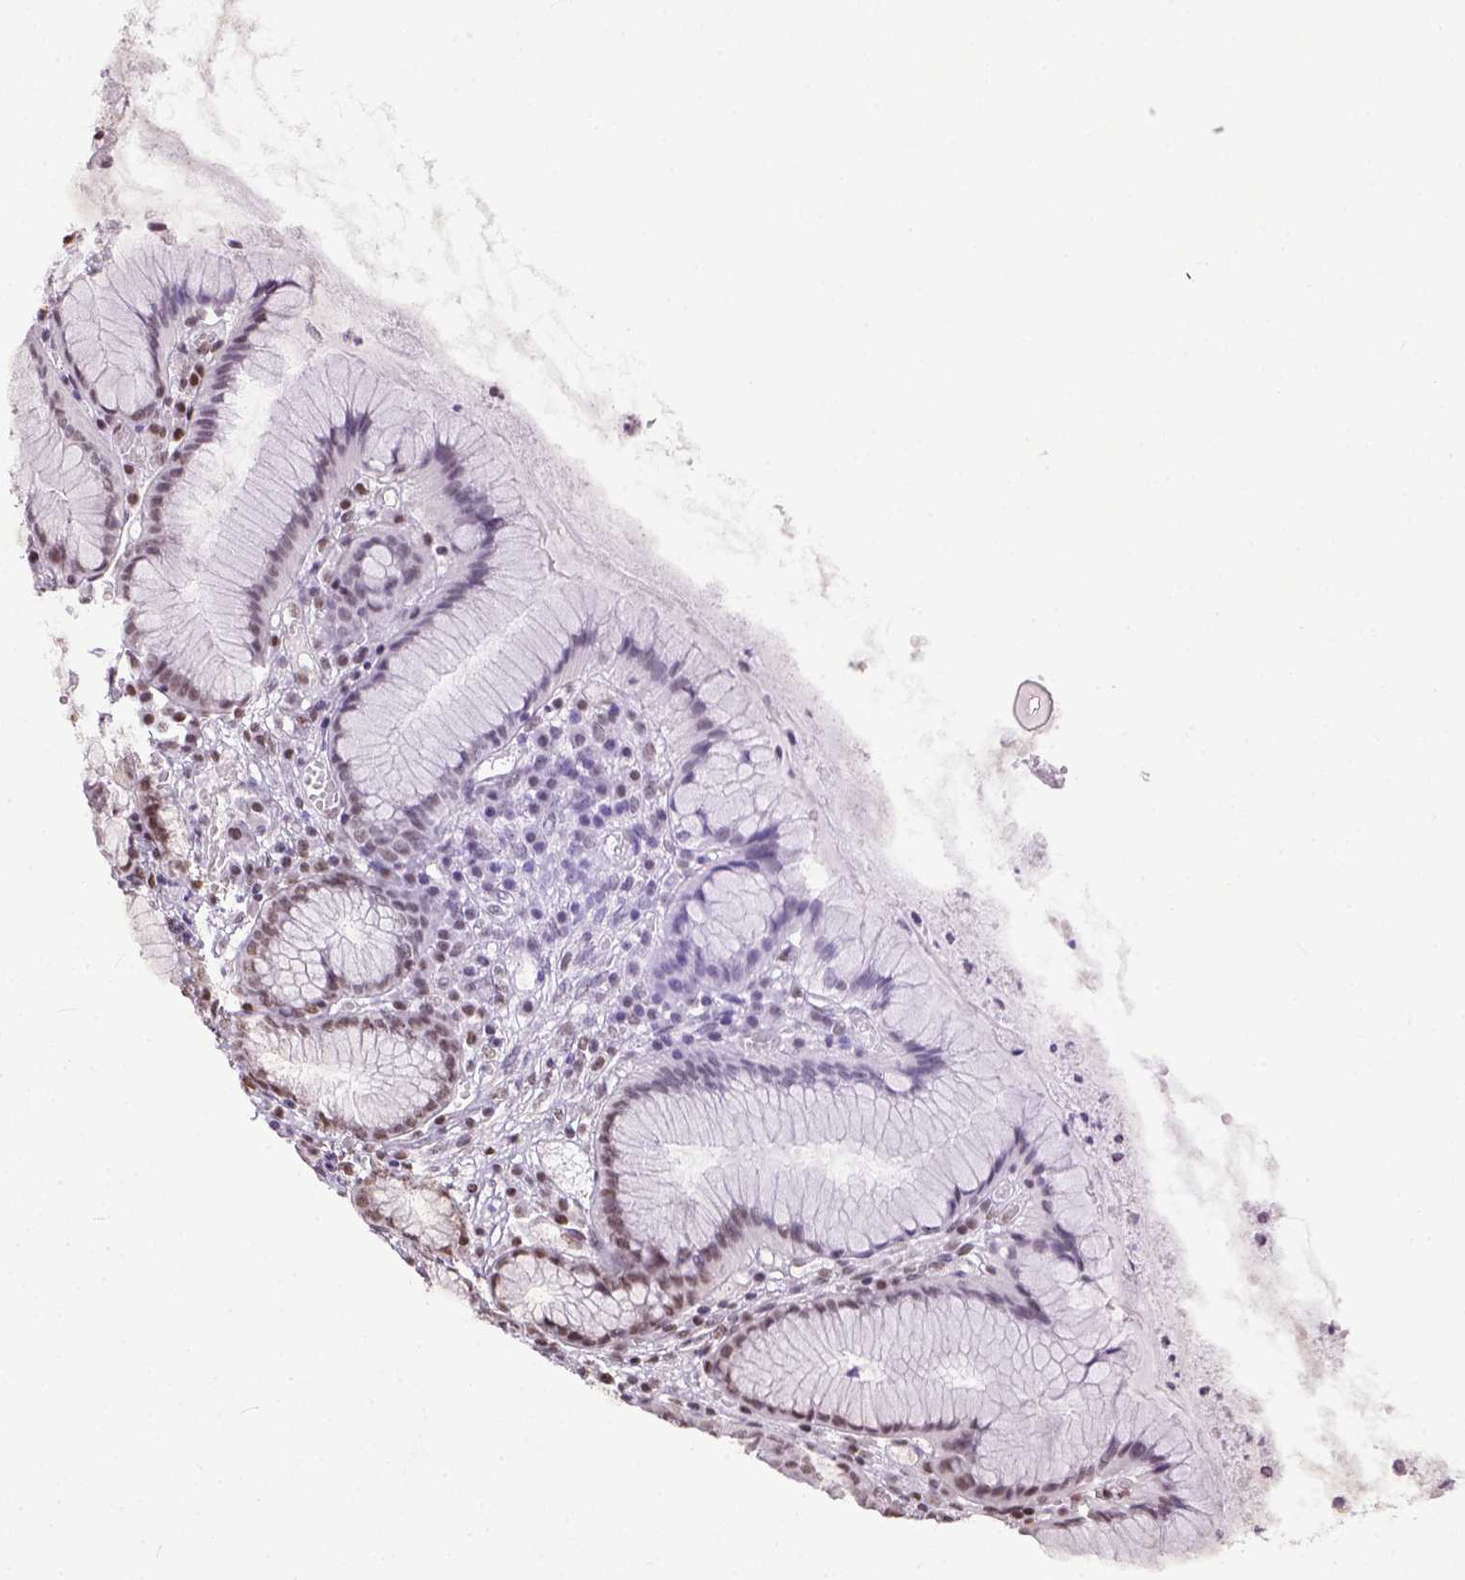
{"staining": {"intensity": "strong", "quantity": ">75%", "location": "nuclear"}, "tissue": "stomach", "cell_type": "Glandular cells", "image_type": "normal", "snomed": [{"axis": "morphology", "description": "Normal tissue, NOS"}, {"axis": "topography", "description": "Stomach"}], "caption": "Immunohistochemistry (IHC) (DAB (3,3'-diaminobenzidine)) staining of benign human stomach demonstrates strong nuclear protein staining in approximately >75% of glandular cells. Ihc stains the protein in brown and the nuclei are stained blue.", "gene": "ERCC1", "patient": {"sex": "male", "age": 55}}